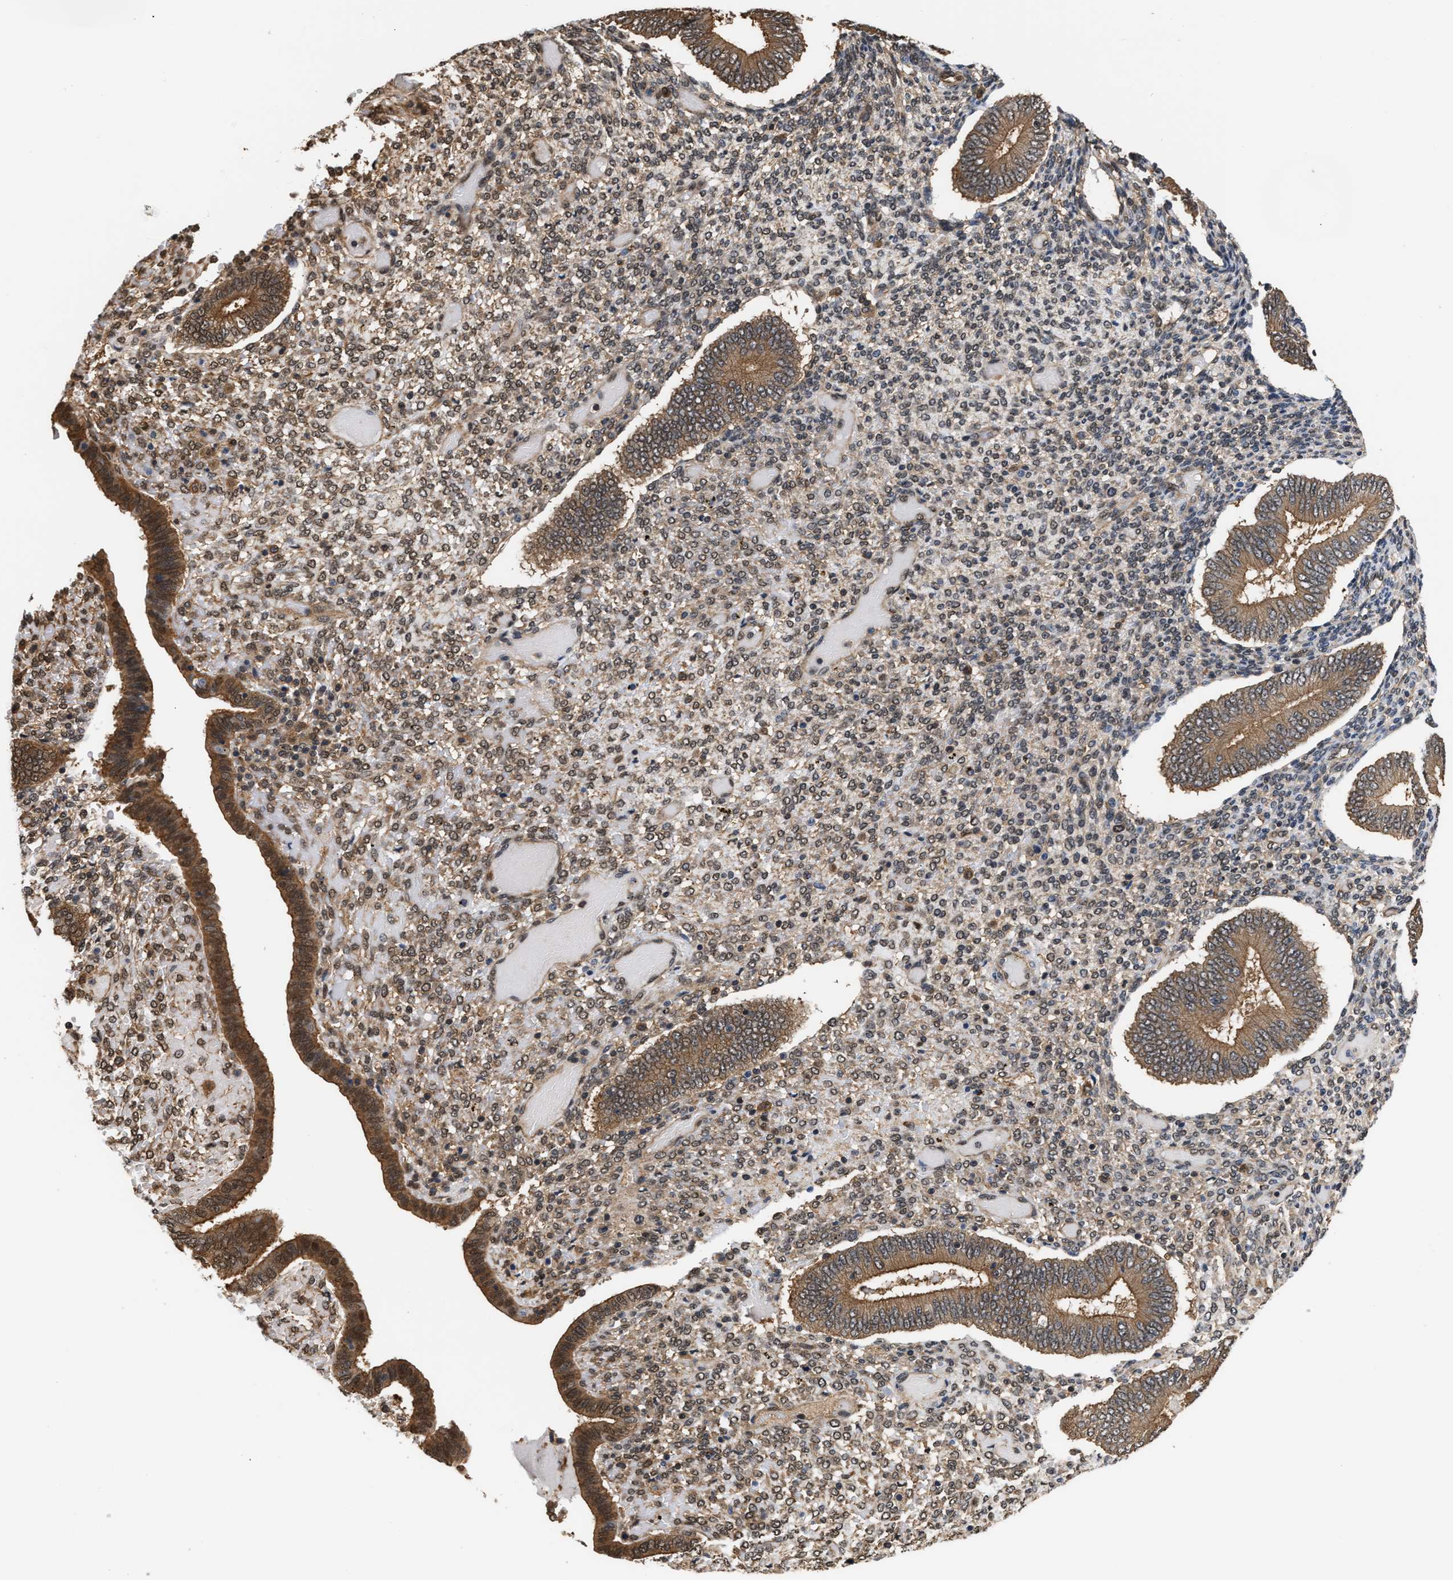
{"staining": {"intensity": "weak", "quantity": "25%-75%", "location": "nuclear"}, "tissue": "endometrium", "cell_type": "Cells in endometrial stroma", "image_type": "normal", "snomed": [{"axis": "morphology", "description": "Normal tissue, NOS"}, {"axis": "topography", "description": "Endometrium"}], "caption": "This photomicrograph exhibits benign endometrium stained with IHC to label a protein in brown. The nuclear of cells in endometrial stroma show weak positivity for the protein. Nuclei are counter-stained blue.", "gene": "SCAI", "patient": {"sex": "female", "age": 42}}